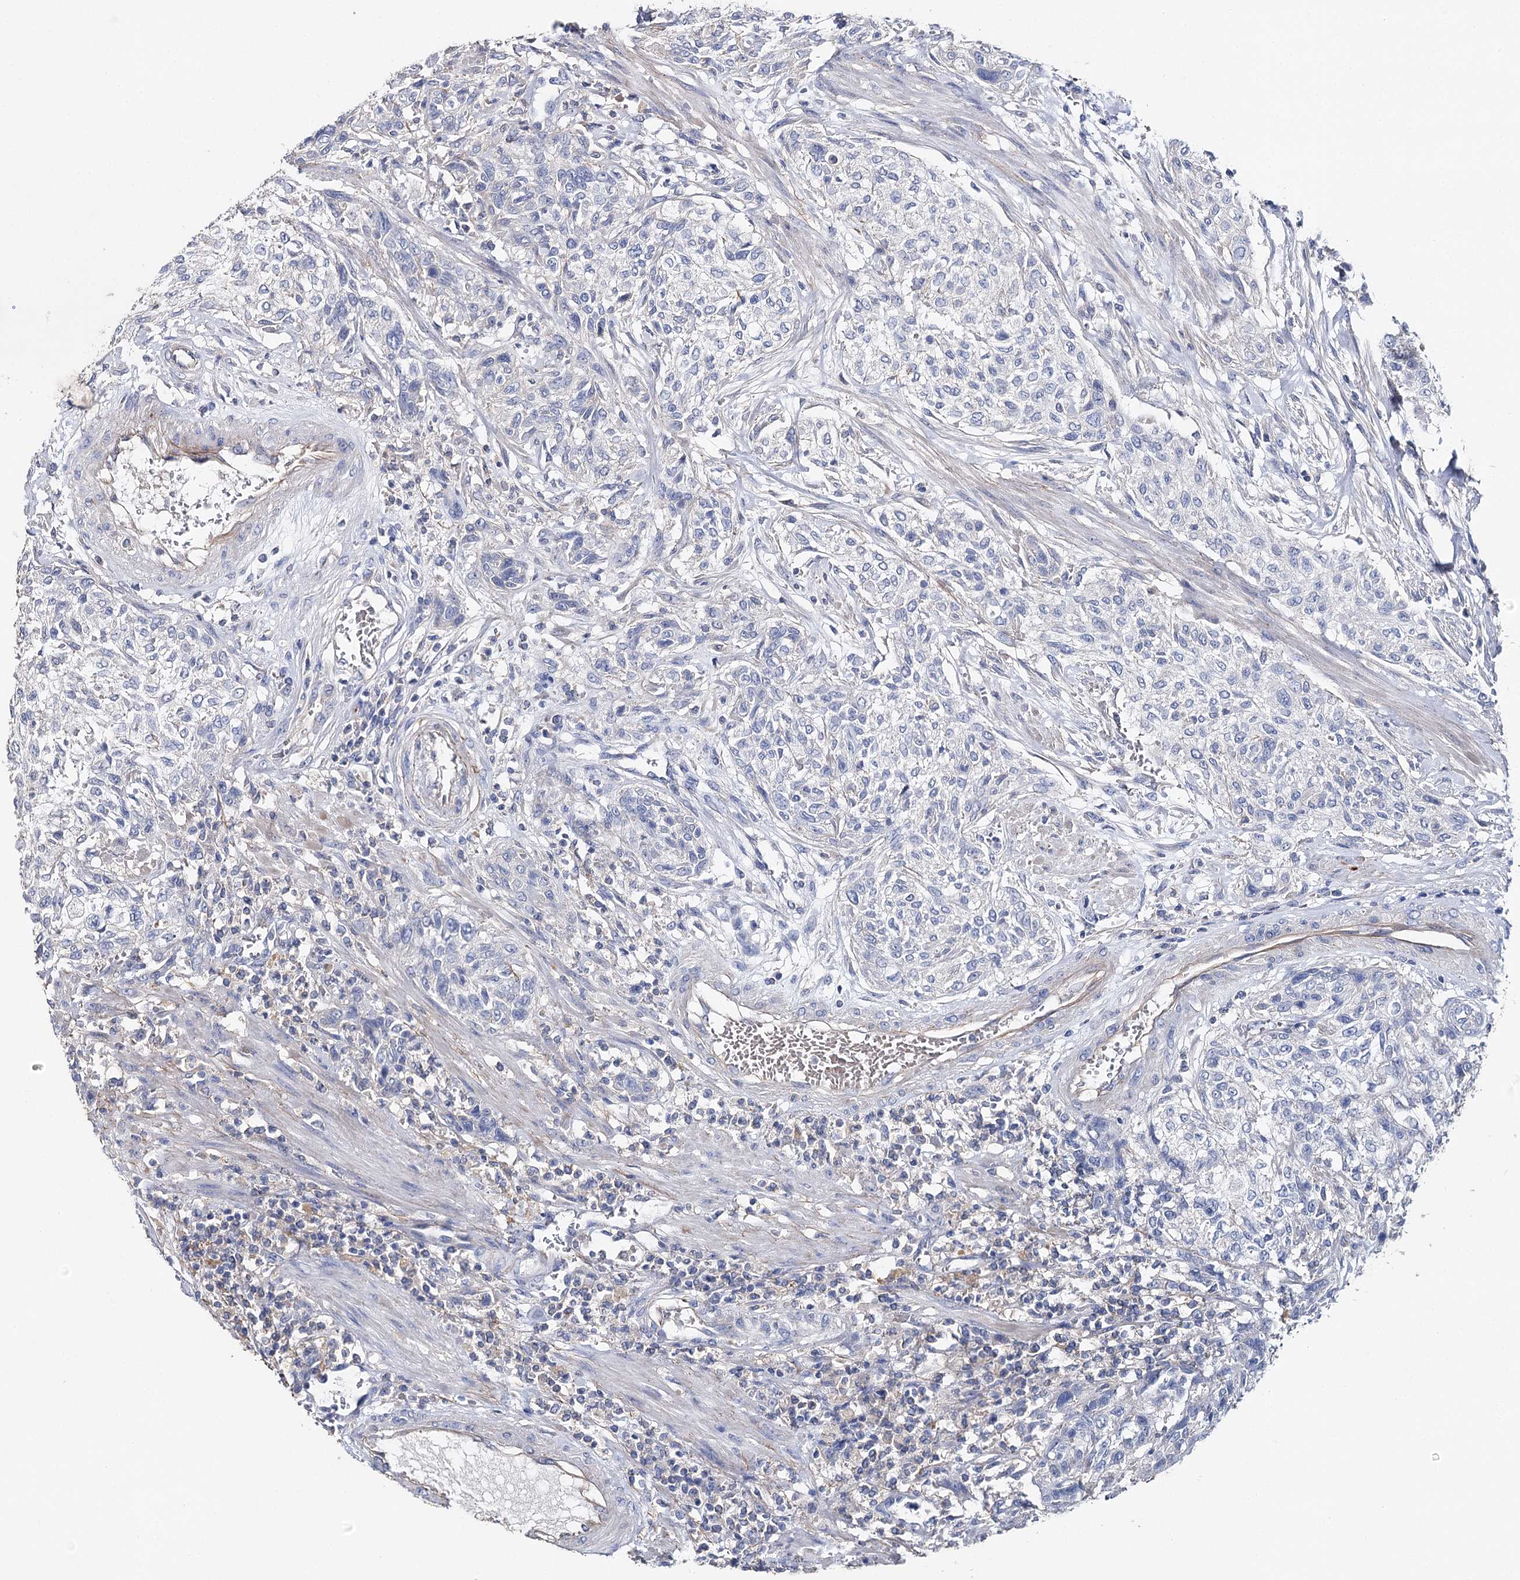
{"staining": {"intensity": "negative", "quantity": "none", "location": "none"}, "tissue": "urothelial cancer", "cell_type": "Tumor cells", "image_type": "cancer", "snomed": [{"axis": "morphology", "description": "Normal tissue, NOS"}, {"axis": "morphology", "description": "Urothelial carcinoma, NOS"}, {"axis": "topography", "description": "Urinary bladder"}, {"axis": "topography", "description": "Peripheral nerve tissue"}], "caption": "The histopathology image shows no significant positivity in tumor cells of urothelial cancer.", "gene": "EPYC", "patient": {"sex": "male", "age": 35}}